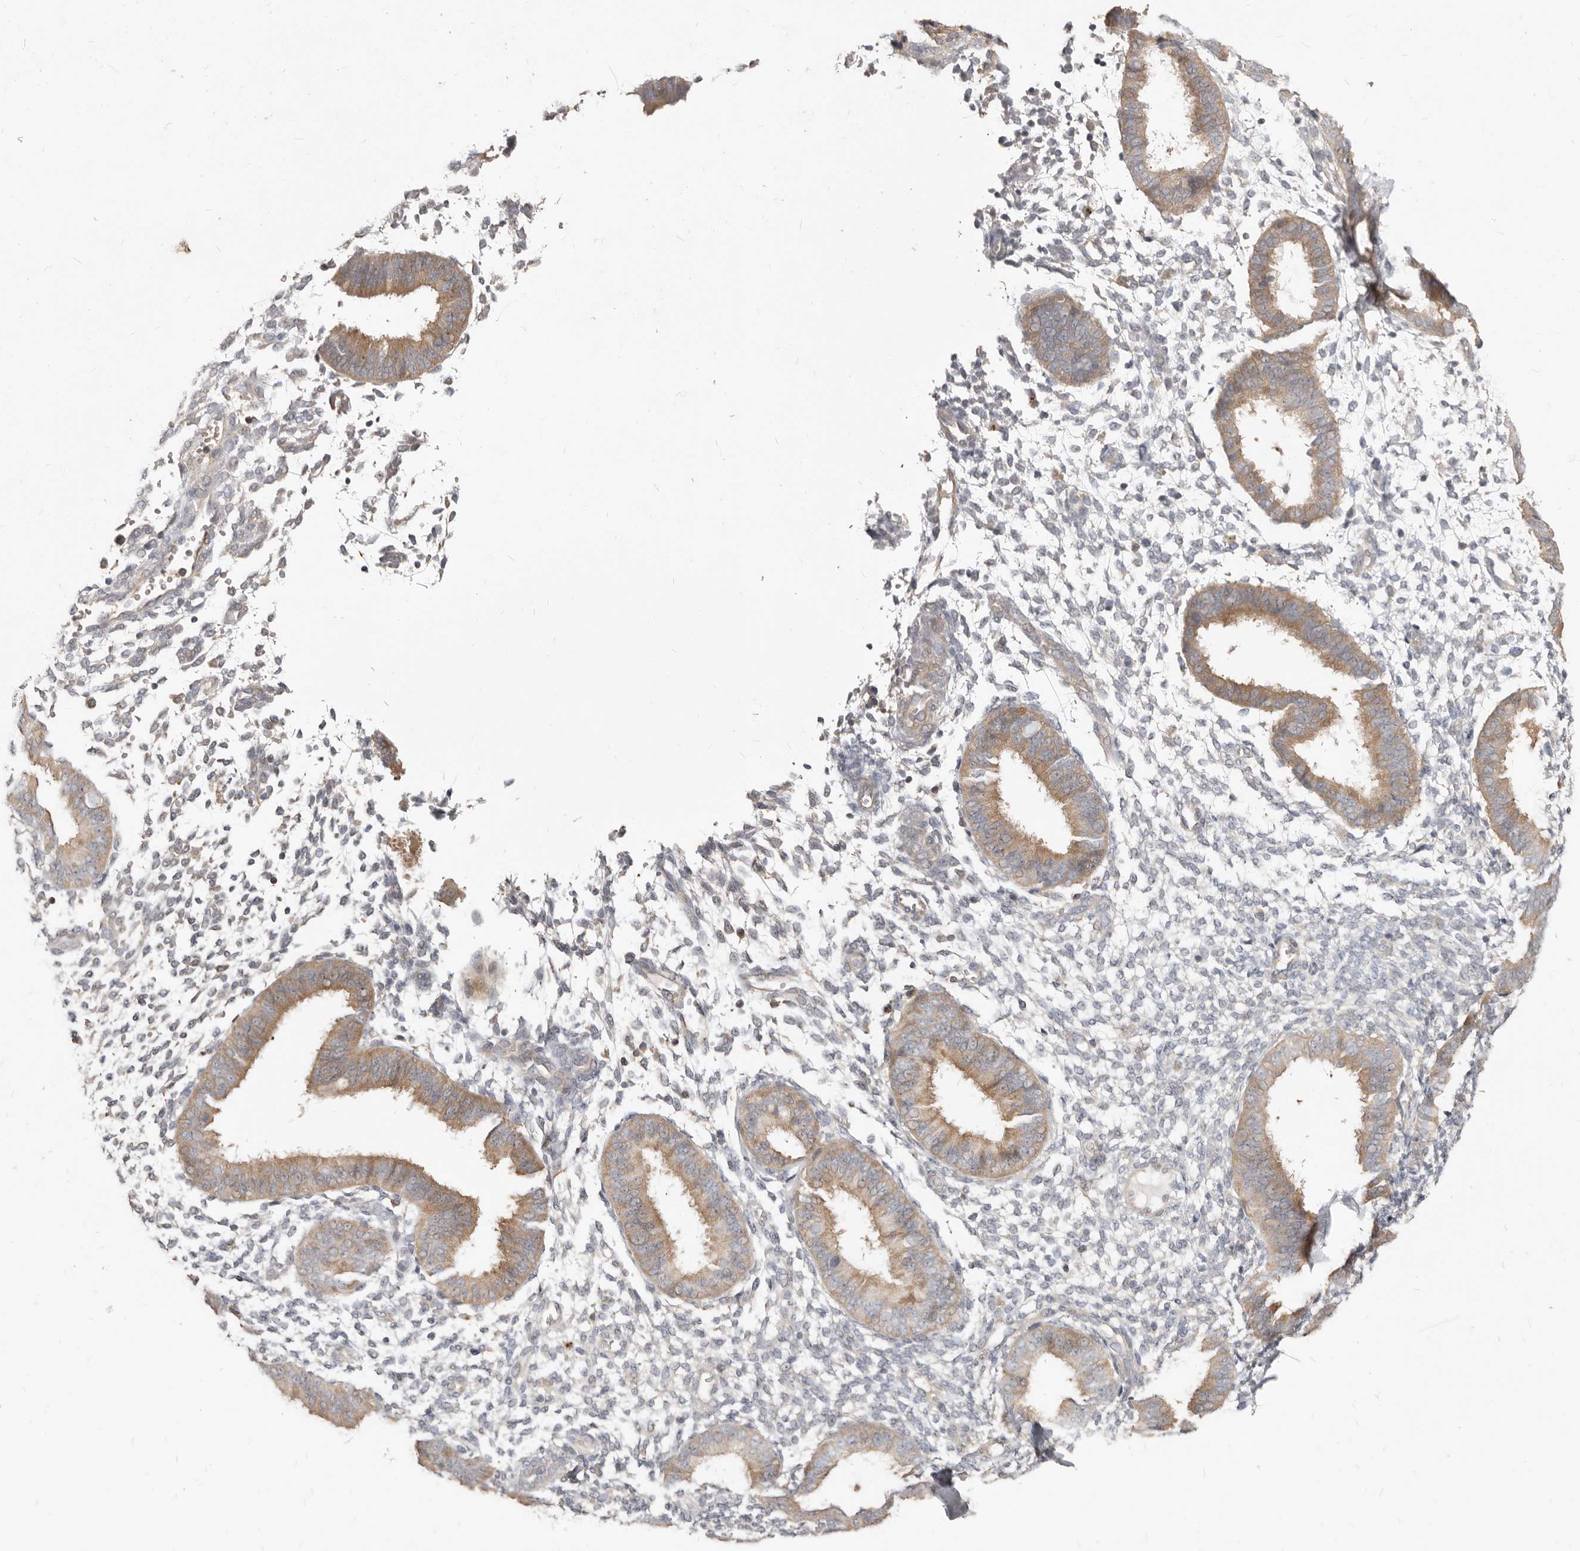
{"staining": {"intensity": "negative", "quantity": "none", "location": "none"}, "tissue": "endometrium", "cell_type": "Cells in endometrial stroma", "image_type": "normal", "snomed": [{"axis": "morphology", "description": "Normal tissue, NOS"}, {"axis": "topography", "description": "Uterus"}, {"axis": "topography", "description": "Endometrium"}], "caption": "High power microscopy image of an immunohistochemistry image of benign endometrium, revealing no significant expression in cells in endometrial stroma.", "gene": "TC2N", "patient": {"sex": "female", "age": 48}}